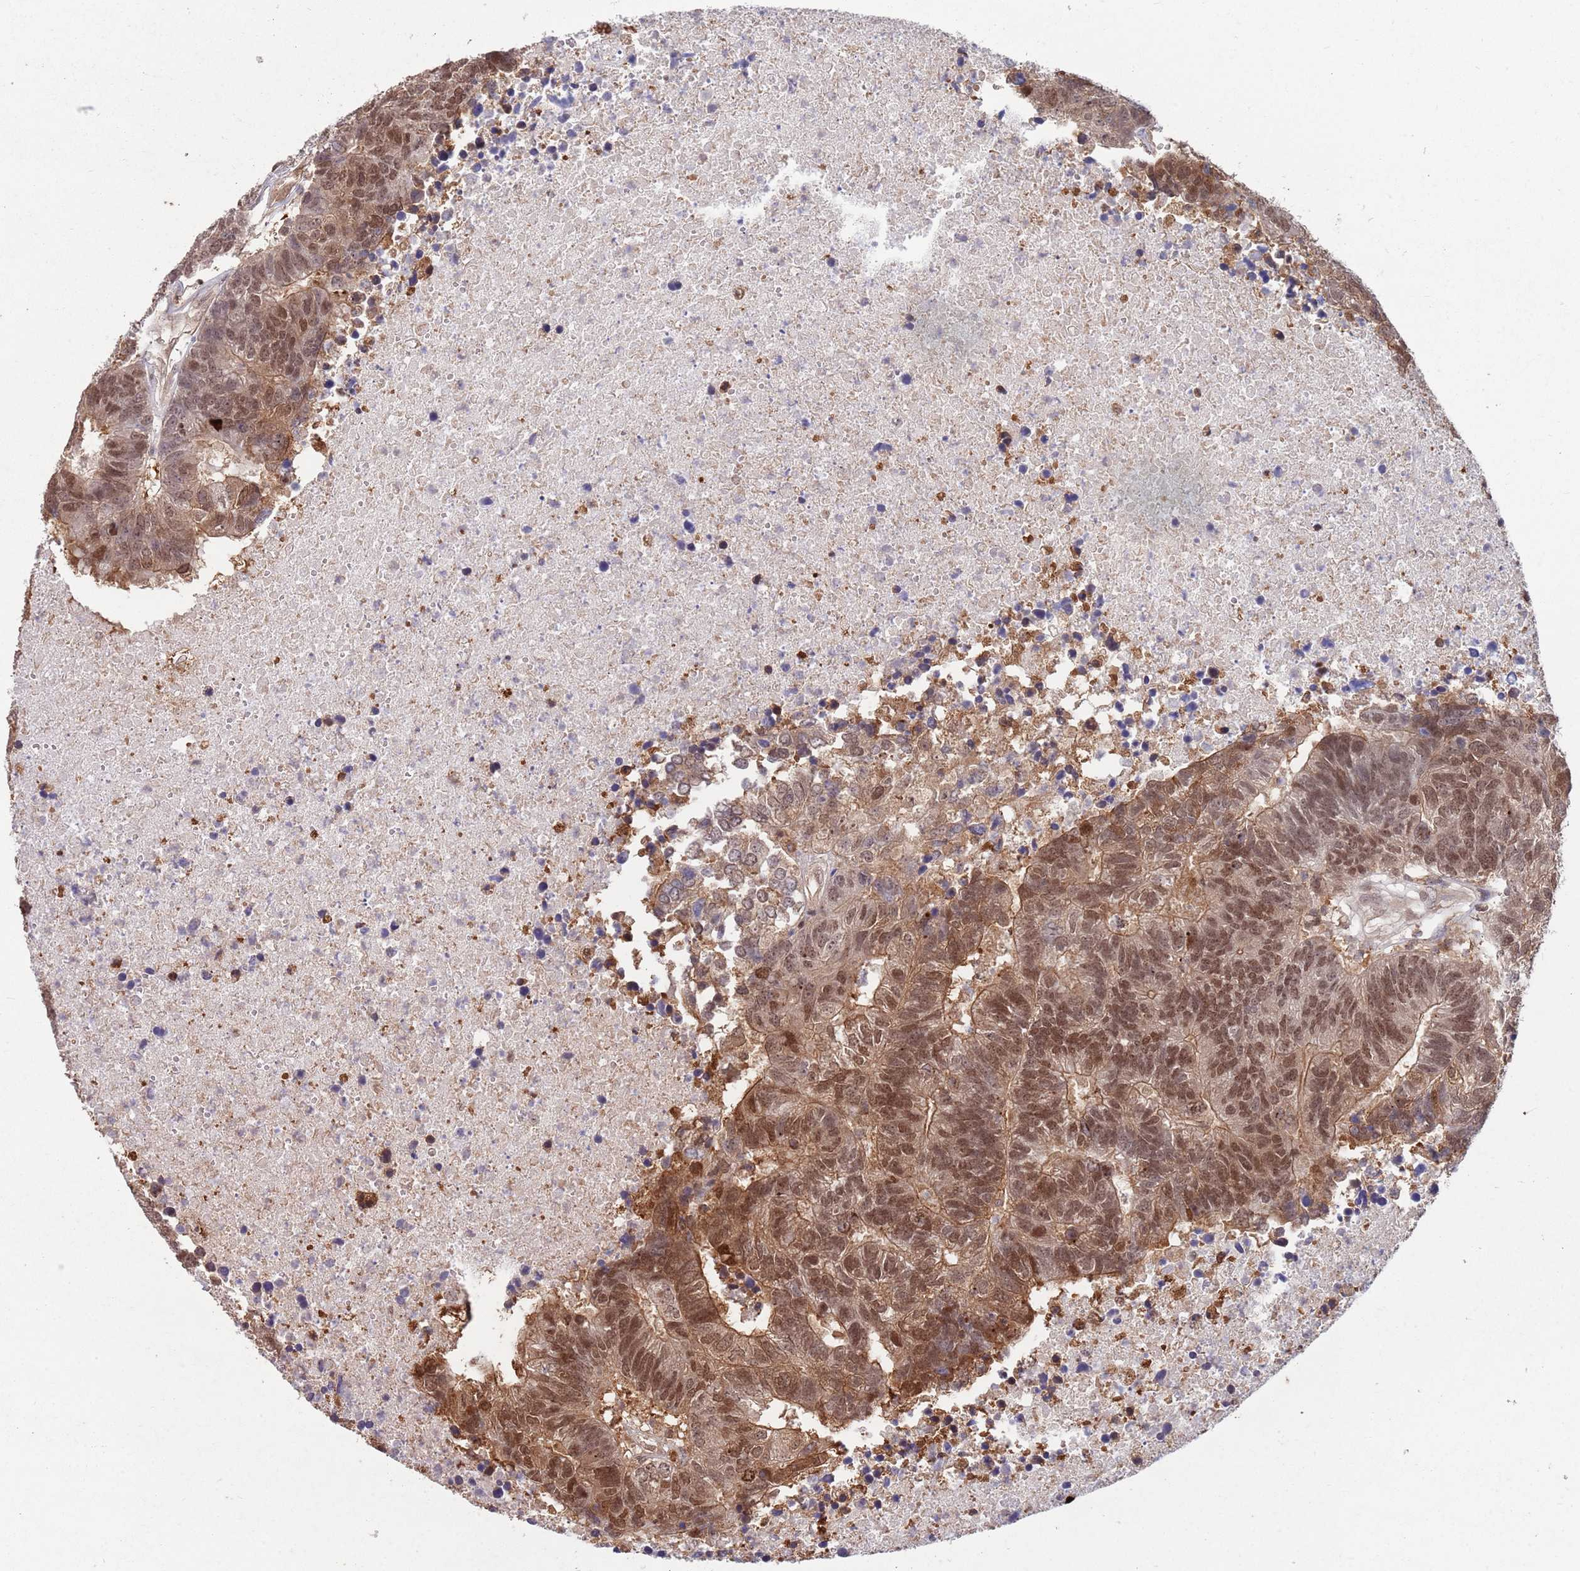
{"staining": {"intensity": "moderate", "quantity": ">75%", "location": "cytoplasmic/membranous,nuclear"}, "tissue": "colorectal cancer", "cell_type": "Tumor cells", "image_type": "cancer", "snomed": [{"axis": "morphology", "description": "Adenocarcinoma, NOS"}, {"axis": "topography", "description": "Colon"}], "caption": "Human colorectal adenocarcinoma stained for a protein (brown) displays moderate cytoplasmic/membranous and nuclear positive staining in about >75% of tumor cells.", "gene": "SALL1", "patient": {"sex": "female", "age": 48}}